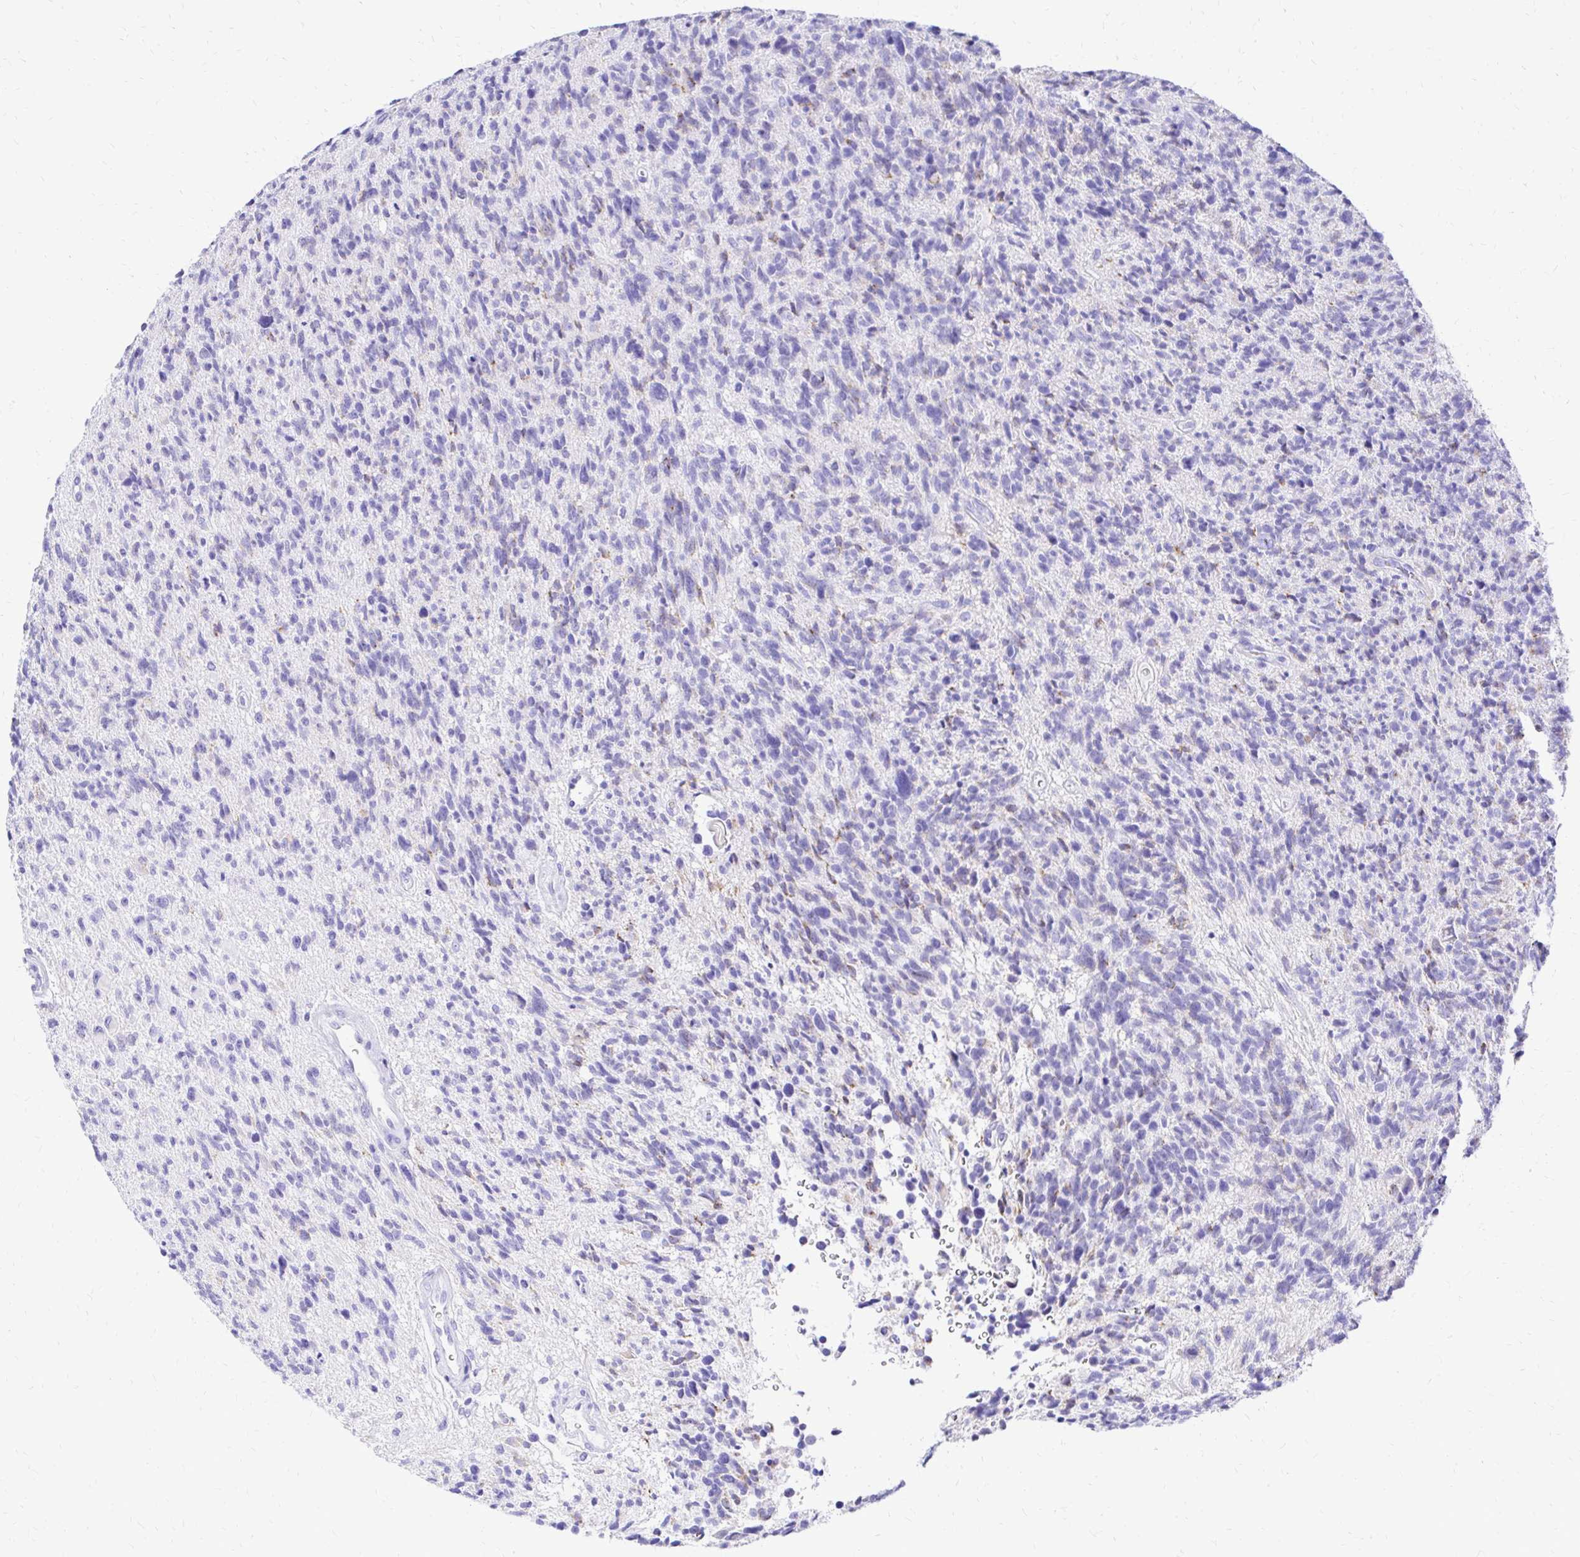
{"staining": {"intensity": "negative", "quantity": "none", "location": "none"}, "tissue": "glioma", "cell_type": "Tumor cells", "image_type": "cancer", "snomed": [{"axis": "morphology", "description": "Glioma, malignant, High grade"}, {"axis": "topography", "description": "Brain"}], "caption": "This is an immunohistochemistry histopathology image of human malignant high-grade glioma. There is no expression in tumor cells.", "gene": "S100G", "patient": {"sex": "male", "age": 29}}